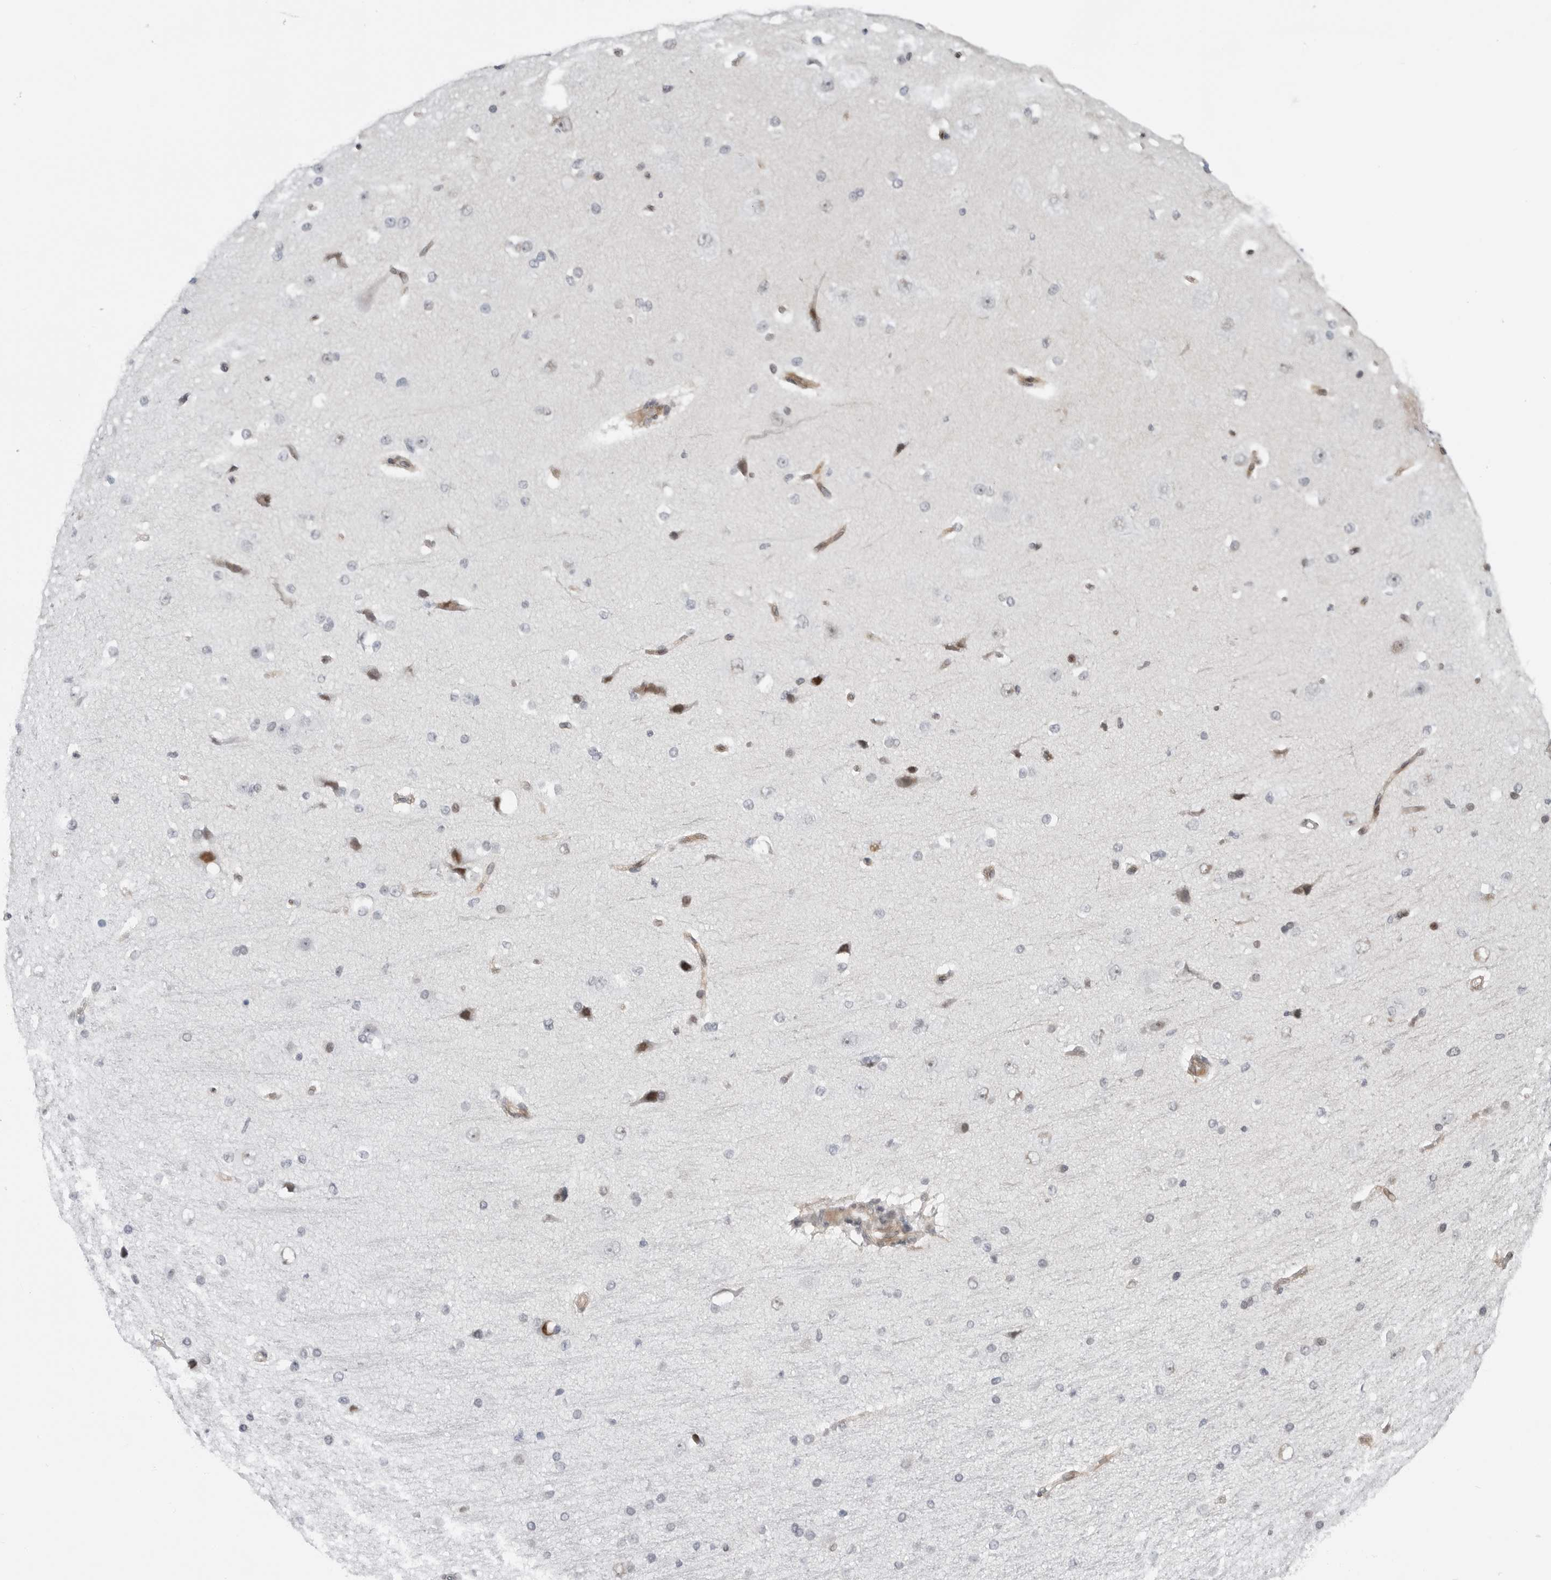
{"staining": {"intensity": "negative", "quantity": "none", "location": "none"}, "tissue": "cerebral cortex", "cell_type": "Endothelial cells", "image_type": "normal", "snomed": [{"axis": "morphology", "description": "Normal tissue, NOS"}, {"axis": "morphology", "description": "Developmental malformation"}, {"axis": "topography", "description": "Cerebral cortex"}], "caption": "Immunohistochemistry histopathology image of benign cerebral cortex: cerebral cortex stained with DAB (3,3'-diaminobenzidine) displays no significant protein positivity in endothelial cells.", "gene": "FAM135B", "patient": {"sex": "female", "age": 30}}